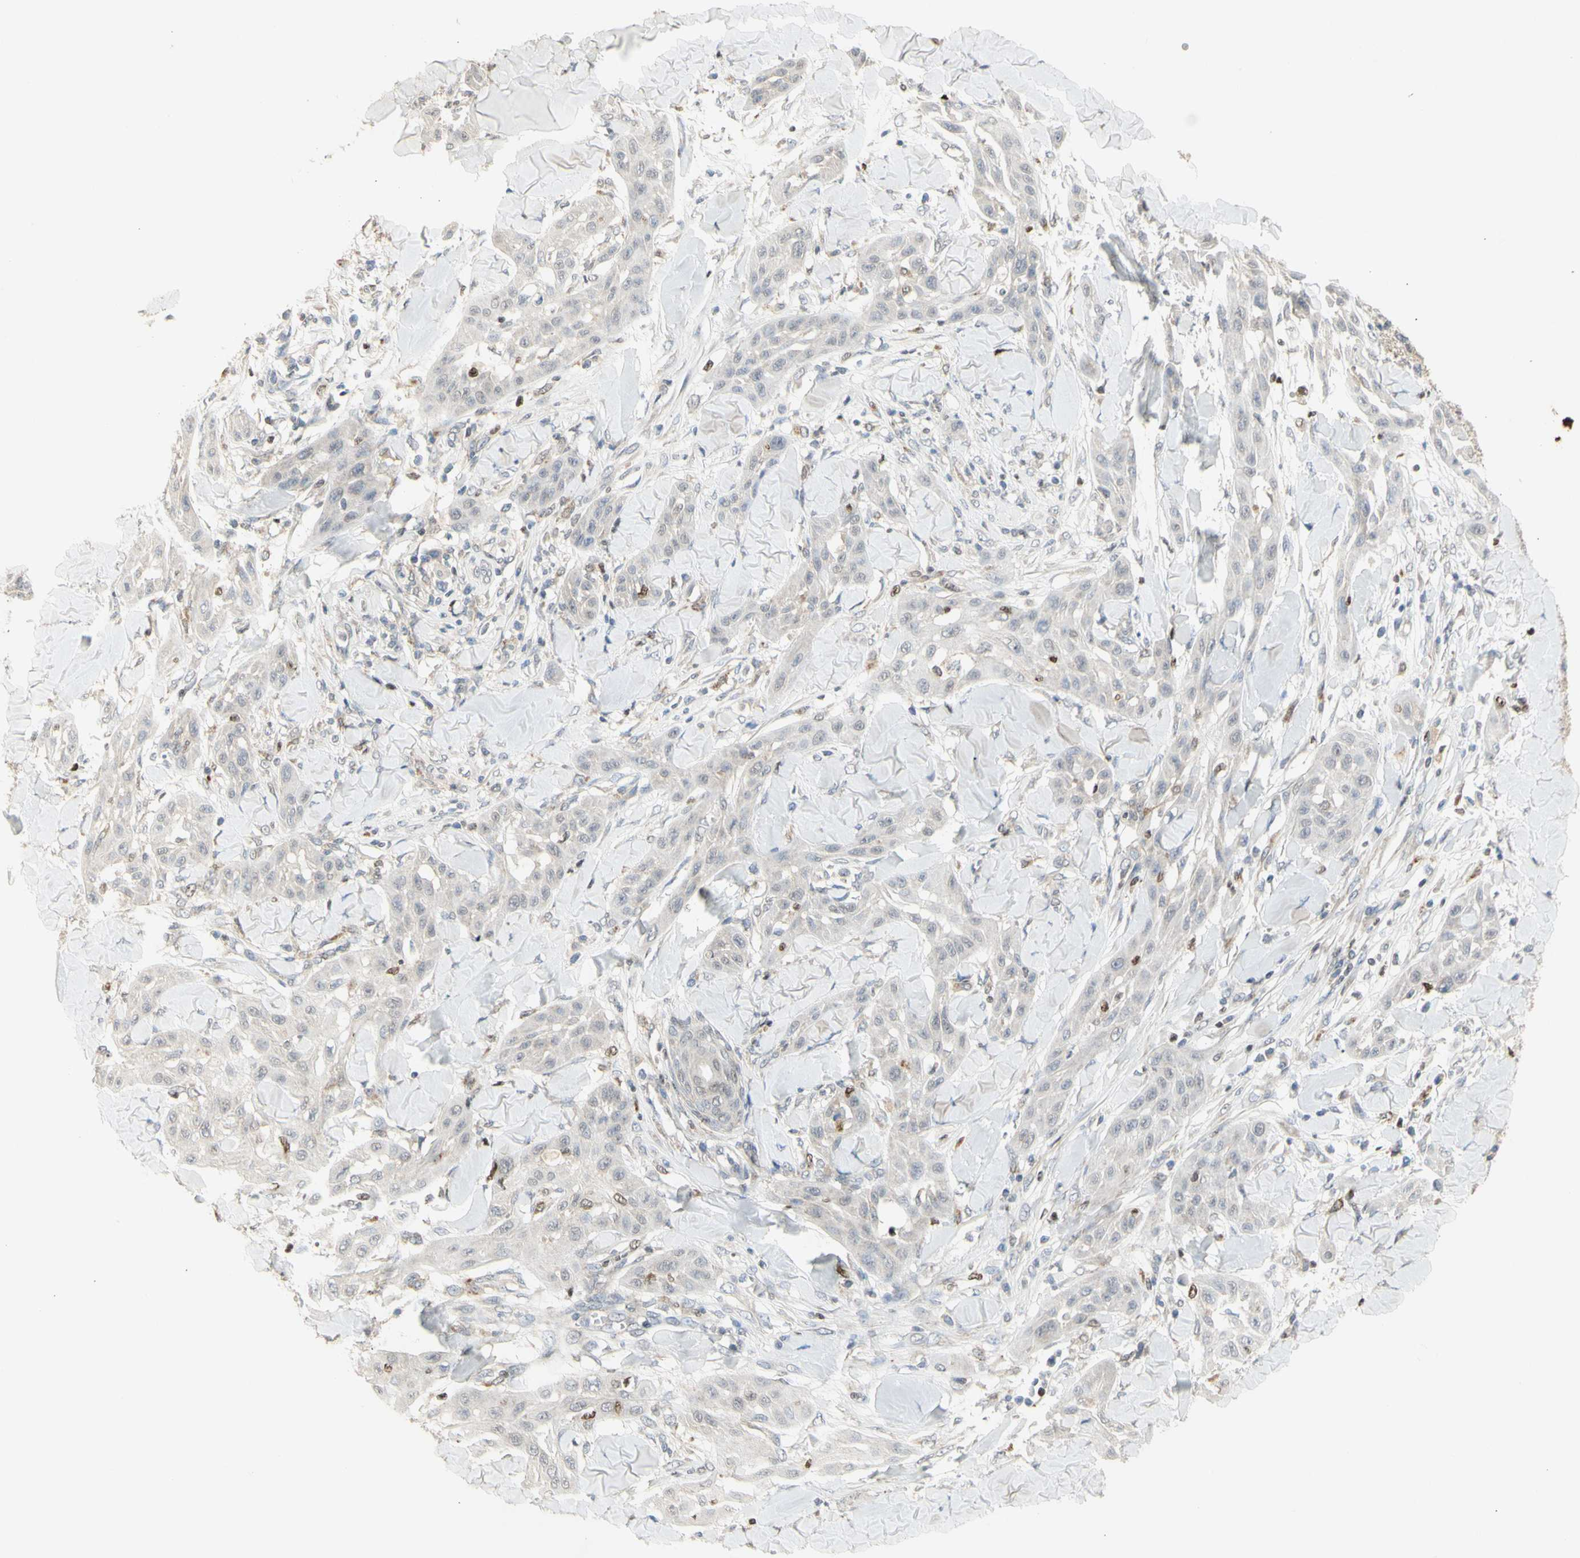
{"staining": {"intensity": "negative", "quantity": "none", "location": "none"}, "tissue": "skin cancer", "cell_type": "Tumor cells", "image_type": "cancer", "snomed": [{"axis": "morphology", "description": "Squamous cell carcinoma, NOS"}, {"axis": "topography", "description": "Skin"}], "caption": "An image of skin cancer stained for a protein demonstrates no brown staining in tumor cells.", "gene": "NLRP1", "patient": {"sex": "male", "age": 24}}